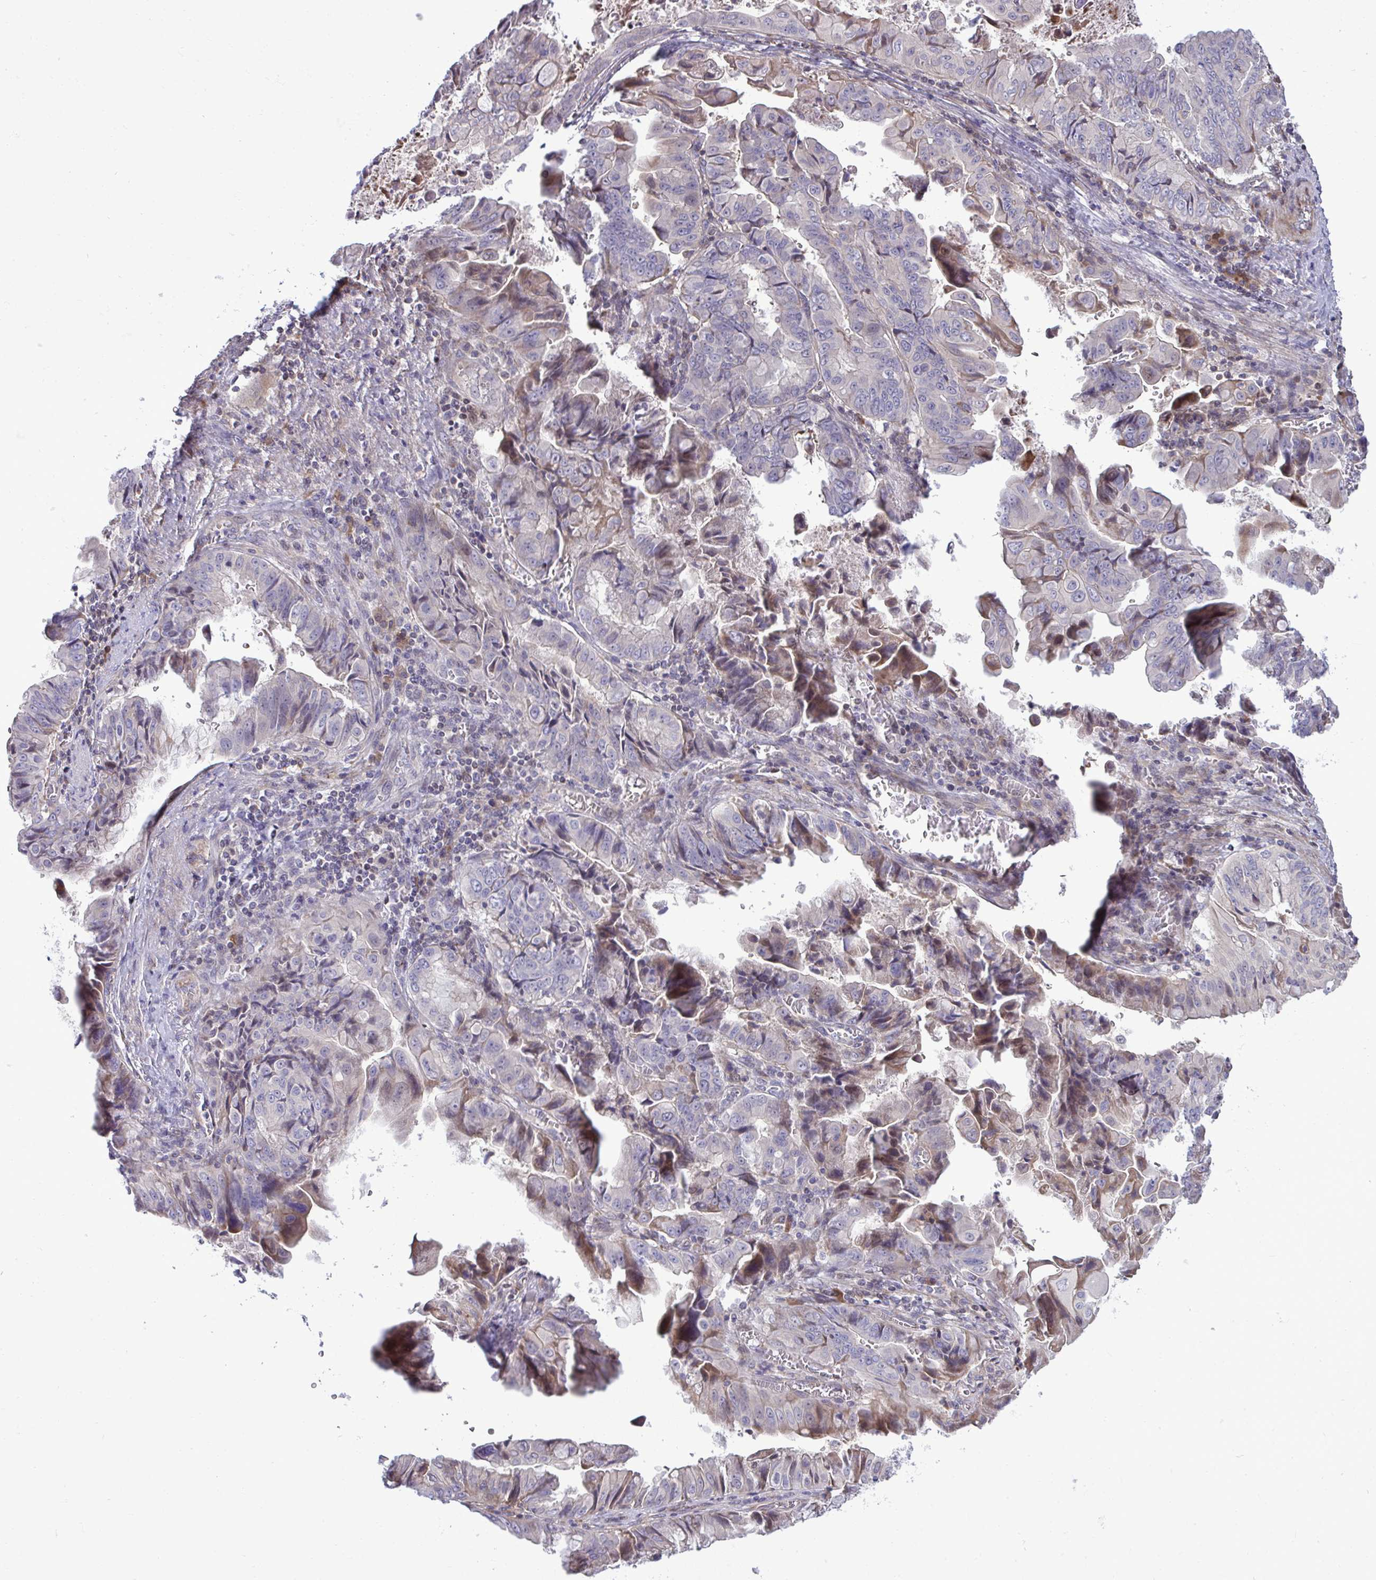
{"staining": {"intensity": "weak", "quantity": "<25%", "location": "cytoplasmic/membranous"}, "tissue": "stomach cancer", "cell_type": "Tumor cells", "image_type": "cancer", "snomed": [{"axis": "morphology", "description": "Adenocarcinoma, NOS"}, {"axis": "topography", "description": "Stomach, upper"}], "caption": "High magnification brightfield microscopy of stomach cancer (adenocarcinoma) stained with DAB (3,3'-diaminobenzidine) (brown) and counterstained with hematoxylin (blue): tumor cells show no significant positivity.", "gene": "ZSCAN9", "patient": {"sex": "male", "age": 80}}